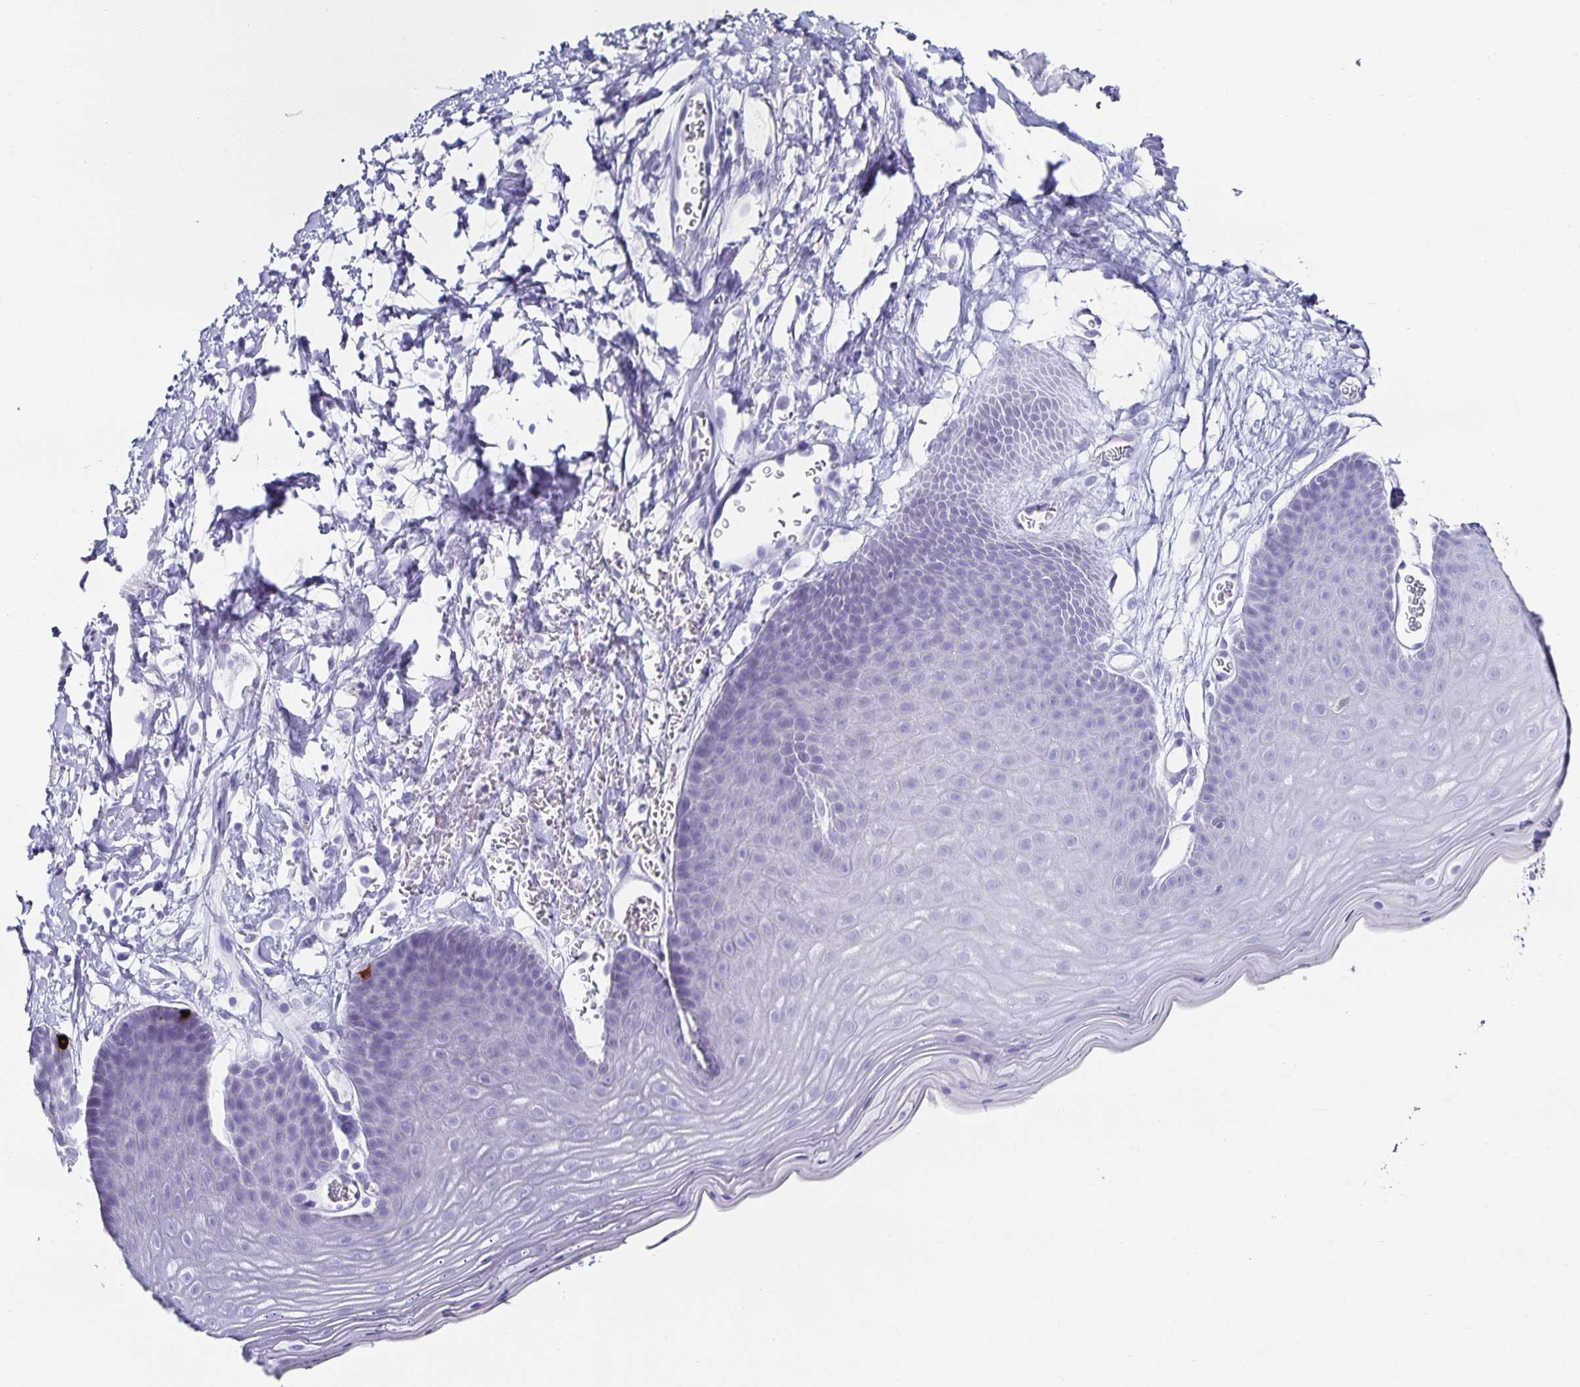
{"staining": {"intensity": "negative", "quantity": "none", "location": "none"}, "tissue": "skin", "cell_type": "Epidermal cells", "image_type": "normal", "snomed": [{"axis": "morphology", "description": "Normal tissue, NOS"}, {"axis": "topography", "description": "Anal"}], "caption": "Histopathology image shows no protein staining in epidermal cells of normal skin.", "gene": "CHGA", "patient": {"sex": "male", "age": 53}}